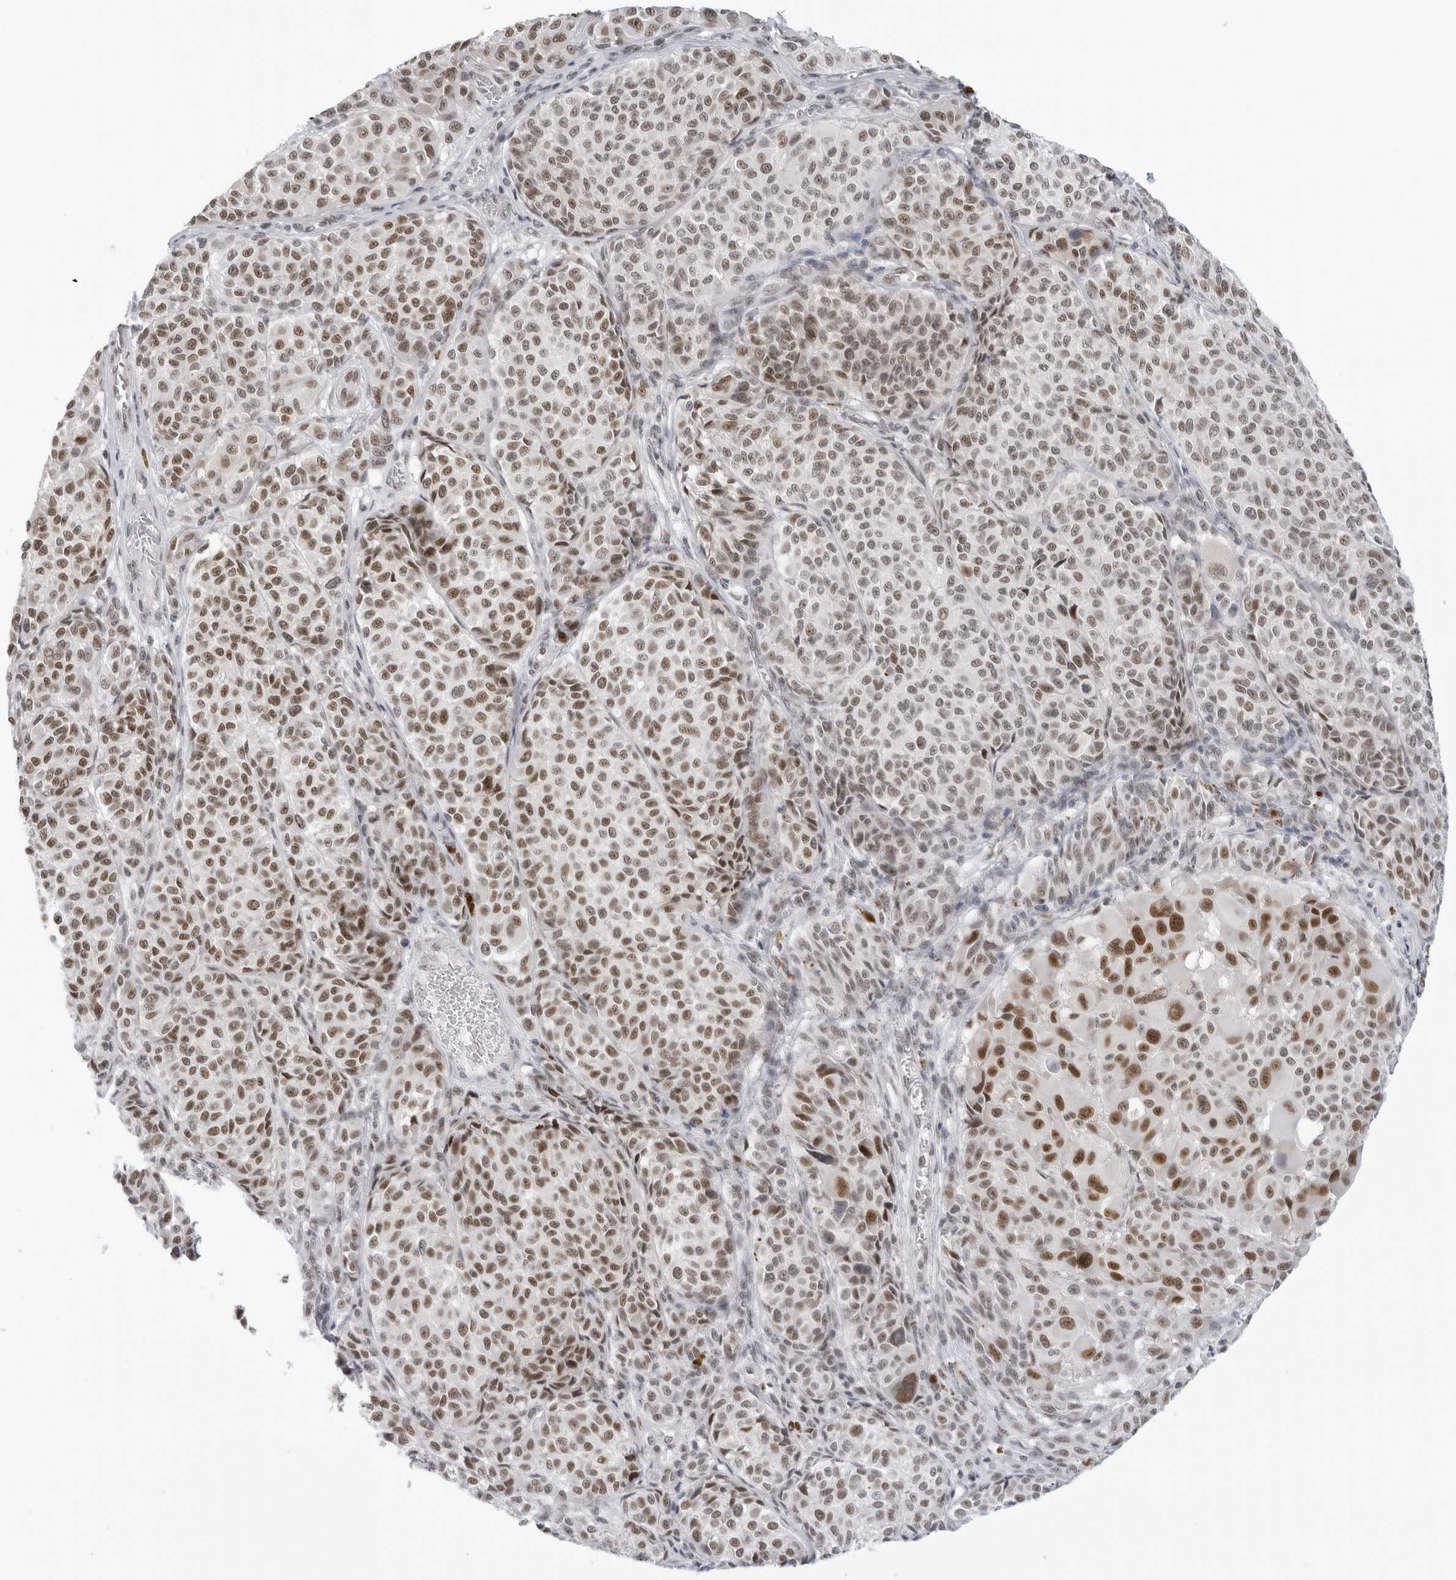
{"staining": {"intensity": "moderate", "quantity": ">75%", "location": "nuclear"}, "tissue": "melanoma", "cell_type": "Tumor cells", "image_type": "cancer", "snomed": [{"axis": "morphology", "description": "Malignant melanoma, NOS"}, {"axis": "topography", "description": "Skin"}], "caption": "The histopathology image reveals a brown stain indicating the presence of a protein in the nuclear of tumor cells in malignant melanoma. (brown staining indicates protein expression, while blue staining denotes nuclei).", "gene": "FOXK2", "patient": {"sex": "male", "age": 83}}